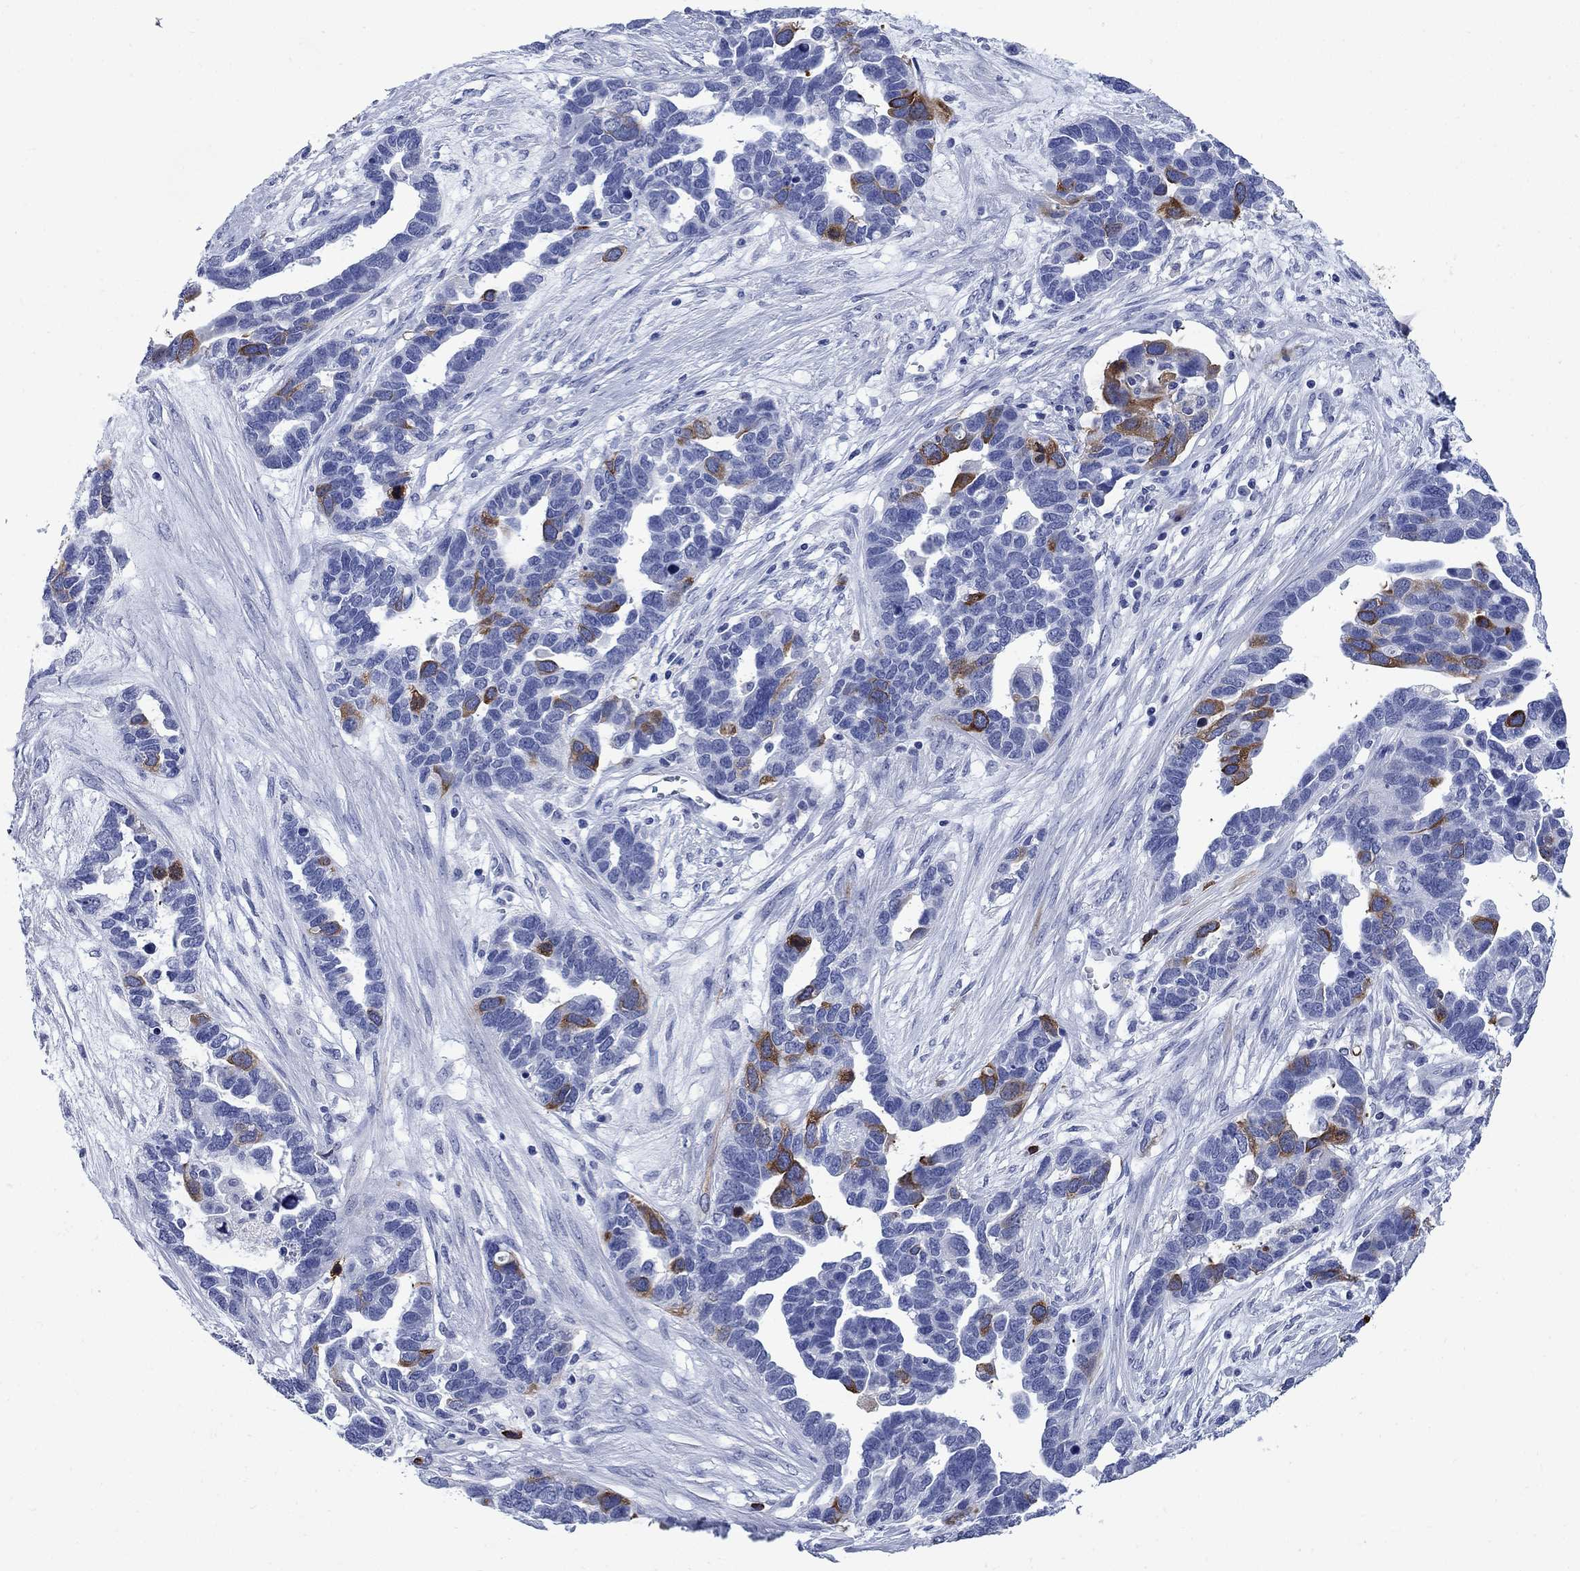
{"staining": {"intensity": "strong", "quantity": "<25%", "location": "cytoplasmic/membranous"}, "tissue": "ovarian cancer", "cell_type": "Tumor cells", "image_type": "cancer", "snomed": [{"axis": "morphology", "description": "Cystadenocarcinoma, serous, NOS"}, {"axis": "topography", "description": "Ovary"}], "caption": "DAB immunohistochemical staining of human ovarian cancer (serous cystadenocarcinoma) exhibits strong cytoplasmic/membranous protein positivity in approximately <25% of tumor cells. (DAB IHC with brightfield microscopy, high magnification).", "gene": "TACC3", "patient": {"sex": "female", "age": 54}}